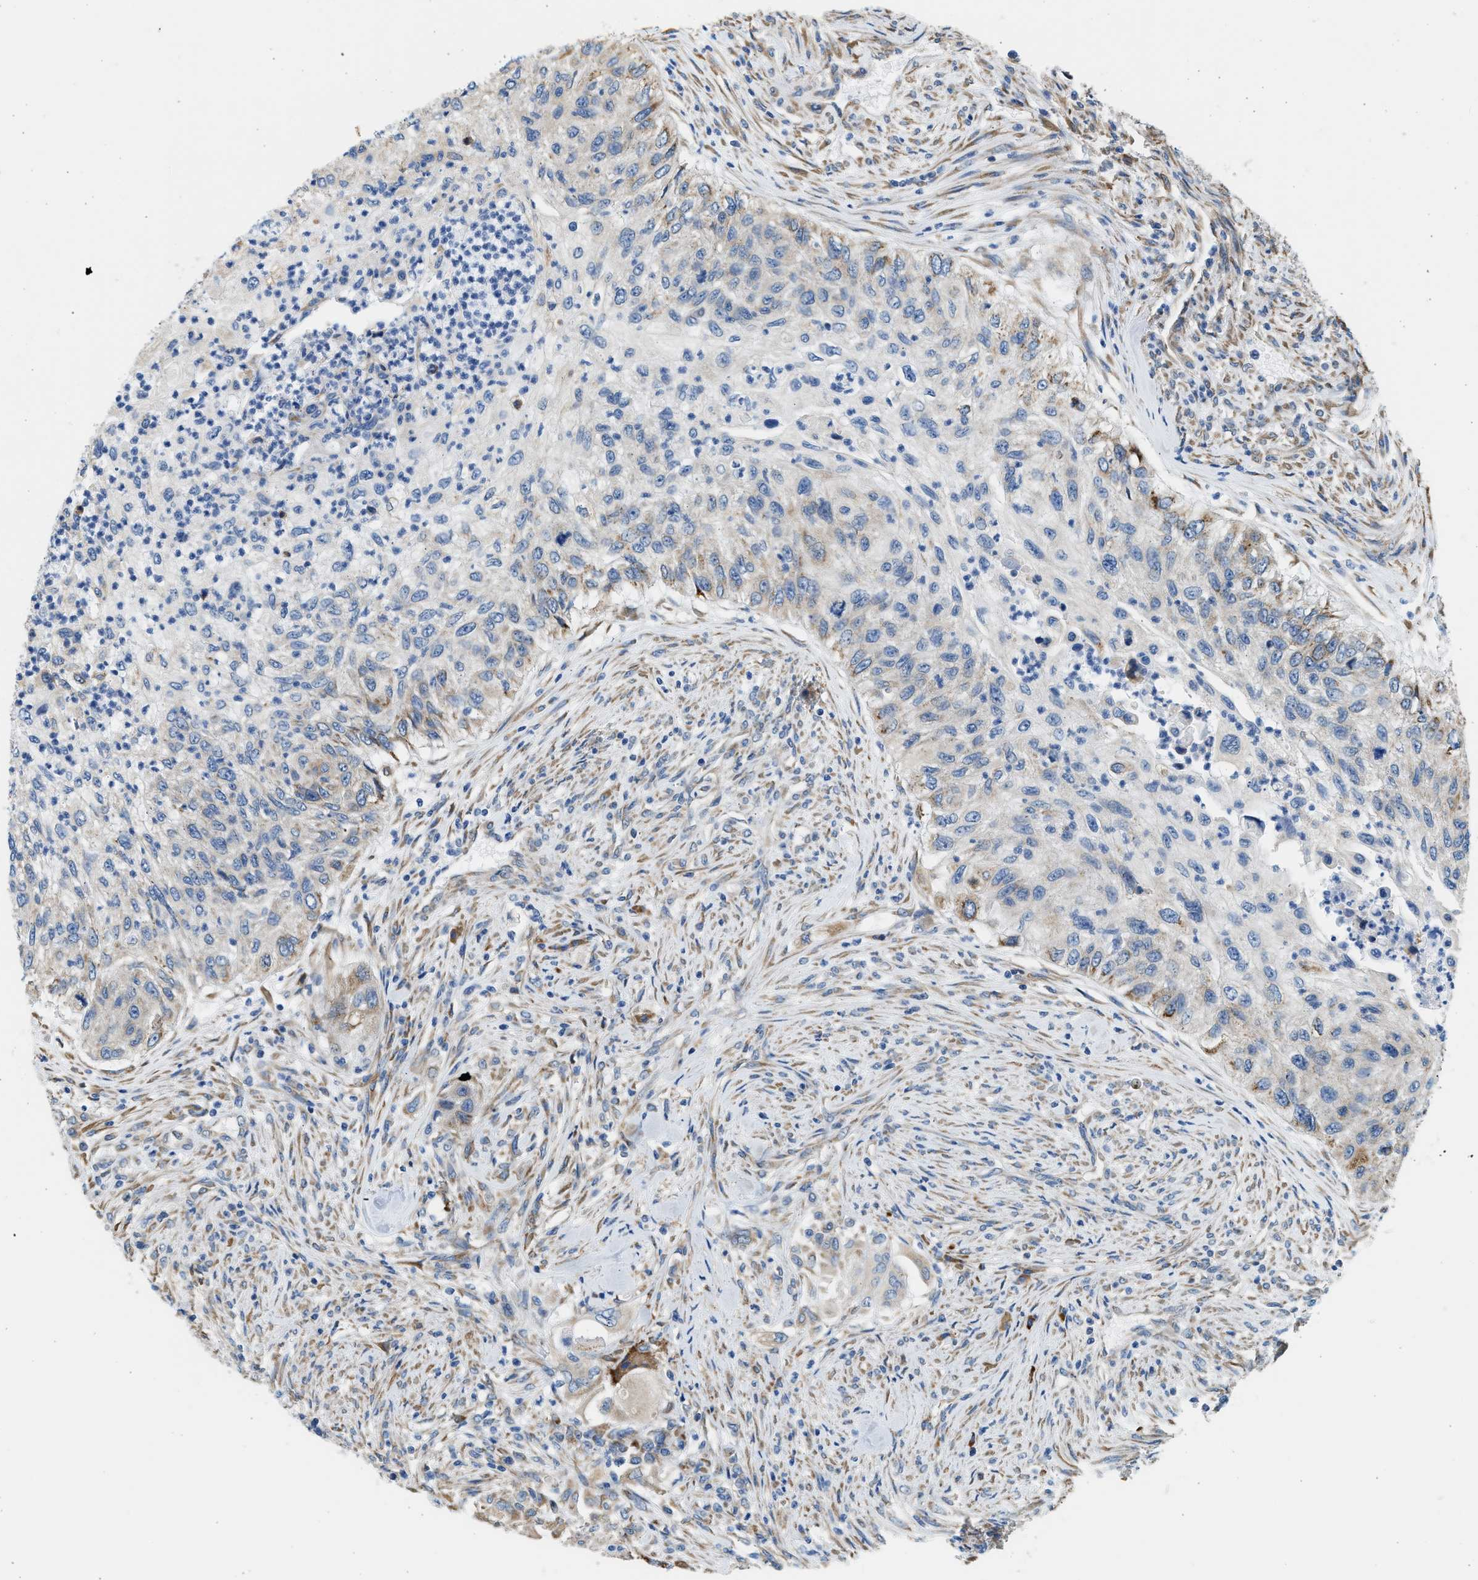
{"staining": {"intensity": "weak", "quantity": "<25%", "location": "cytoplasmic/membranous"}, "tissue": "urothelial cancer", "cell_type": "Tumor cells", "image_type": "cancer", "snomed": [{"axis": "morphology", "description": "Urothelial carcinoma, High grade"}, {"axis": "topography", "description": "Urinary bladder"}], "caption": "Immunohistochemistry (IHC) micrograph of neoplastic tissue: human urothelial carcinoma (high-grade) stained with DAB demonstrates no significant protein staining in tumor cells. (Stains: DAB (3,3'-diaminobenzidine) immunohistochemistry with hematoxylin counter stain, Microscopy: brightfield microscopy at high magnification).", "gene": "CNTN6", "patient": {"sex": "female", "age": 60}}